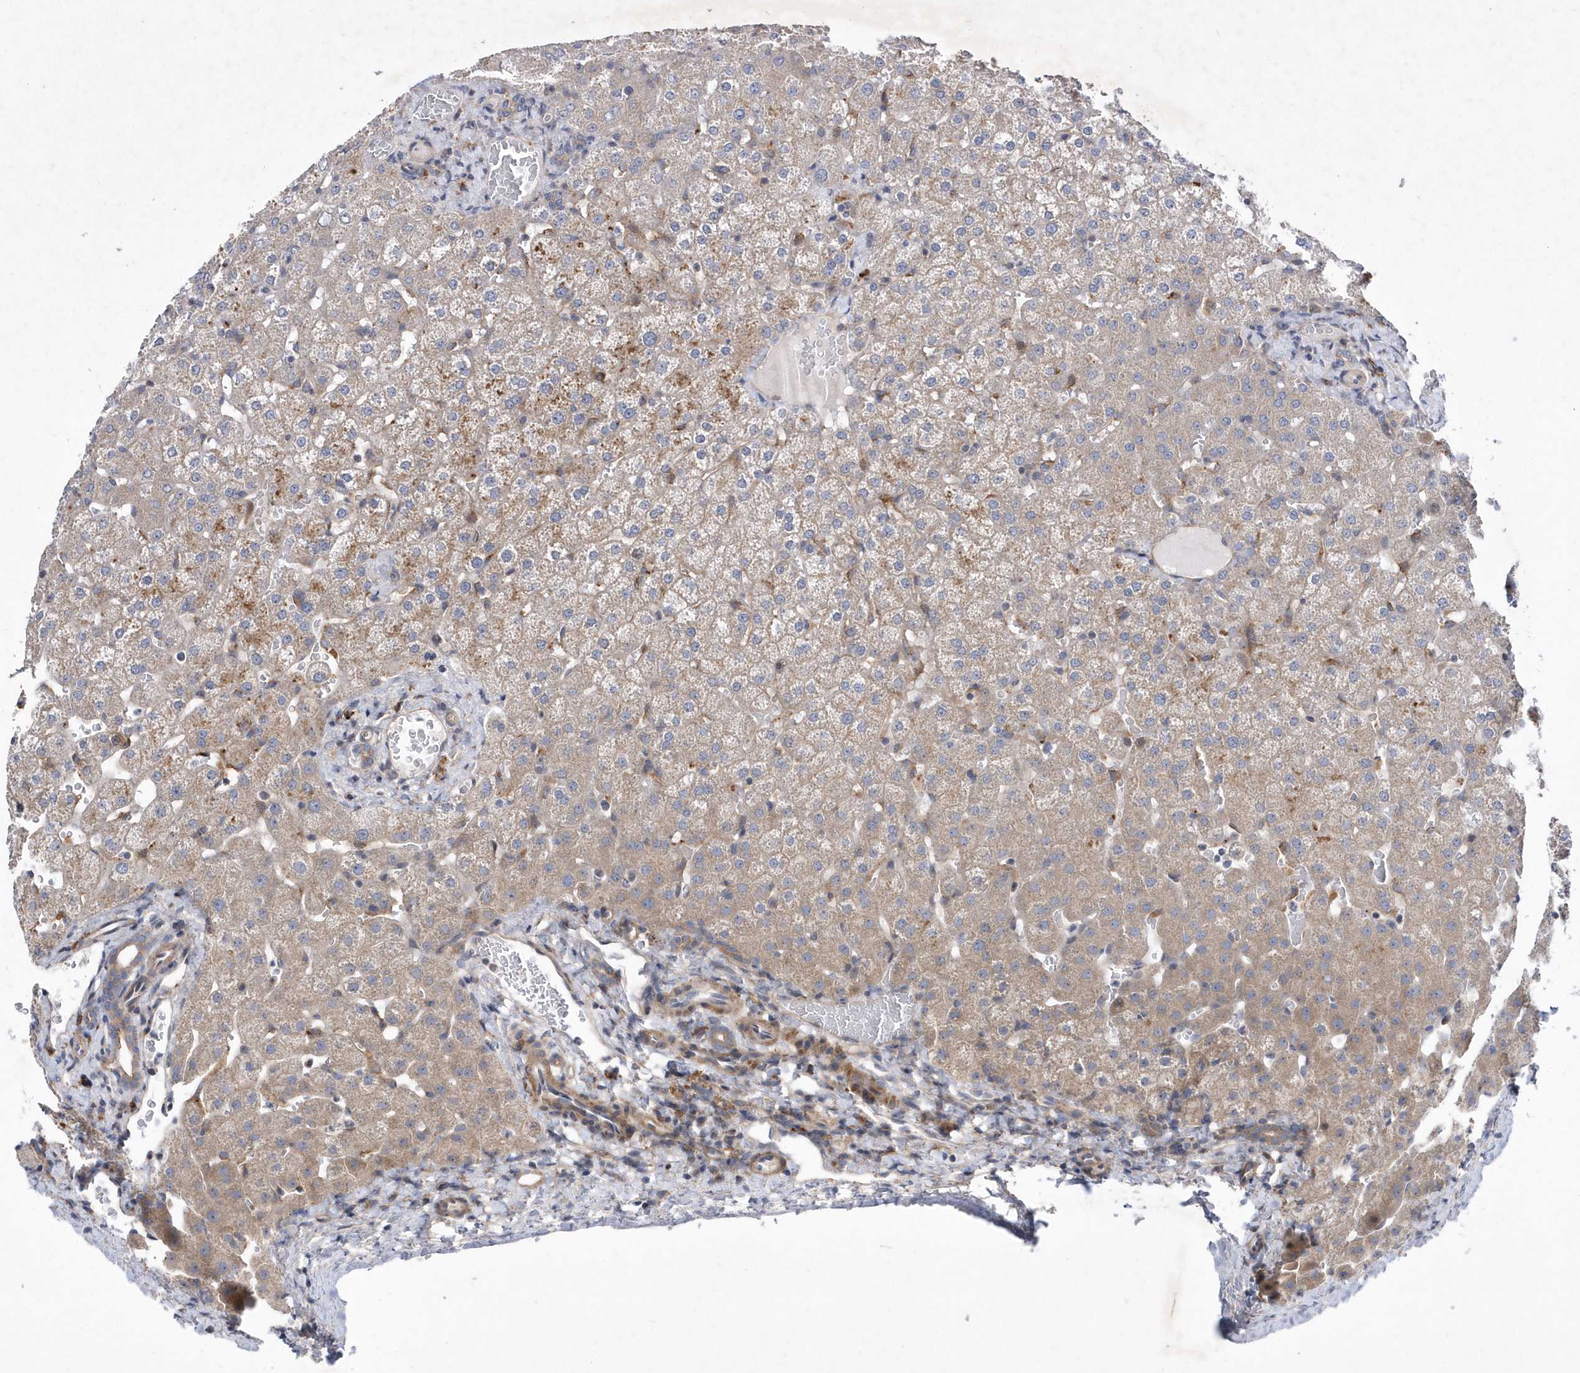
{"staining": {"intensity": "weak", "quantity": "25%-75%", "location": "cytoplasmic/membranous"}, "tissue": "liver", "cell_type": "Cholangiocytes", "image_type": "normal", "snomed": [{"axis": "morphology", "description": "Normal tissue, NOS"}, {"axis": "topography", "description": "Liver"}], "caption": "Liver stained with IHC demonstrates weak cytoplasmic/membranous expression in about 25%-75% of cholangiocytes.", "gene": "LONRF2", "patient": {"sex": "female", "age": 32}}